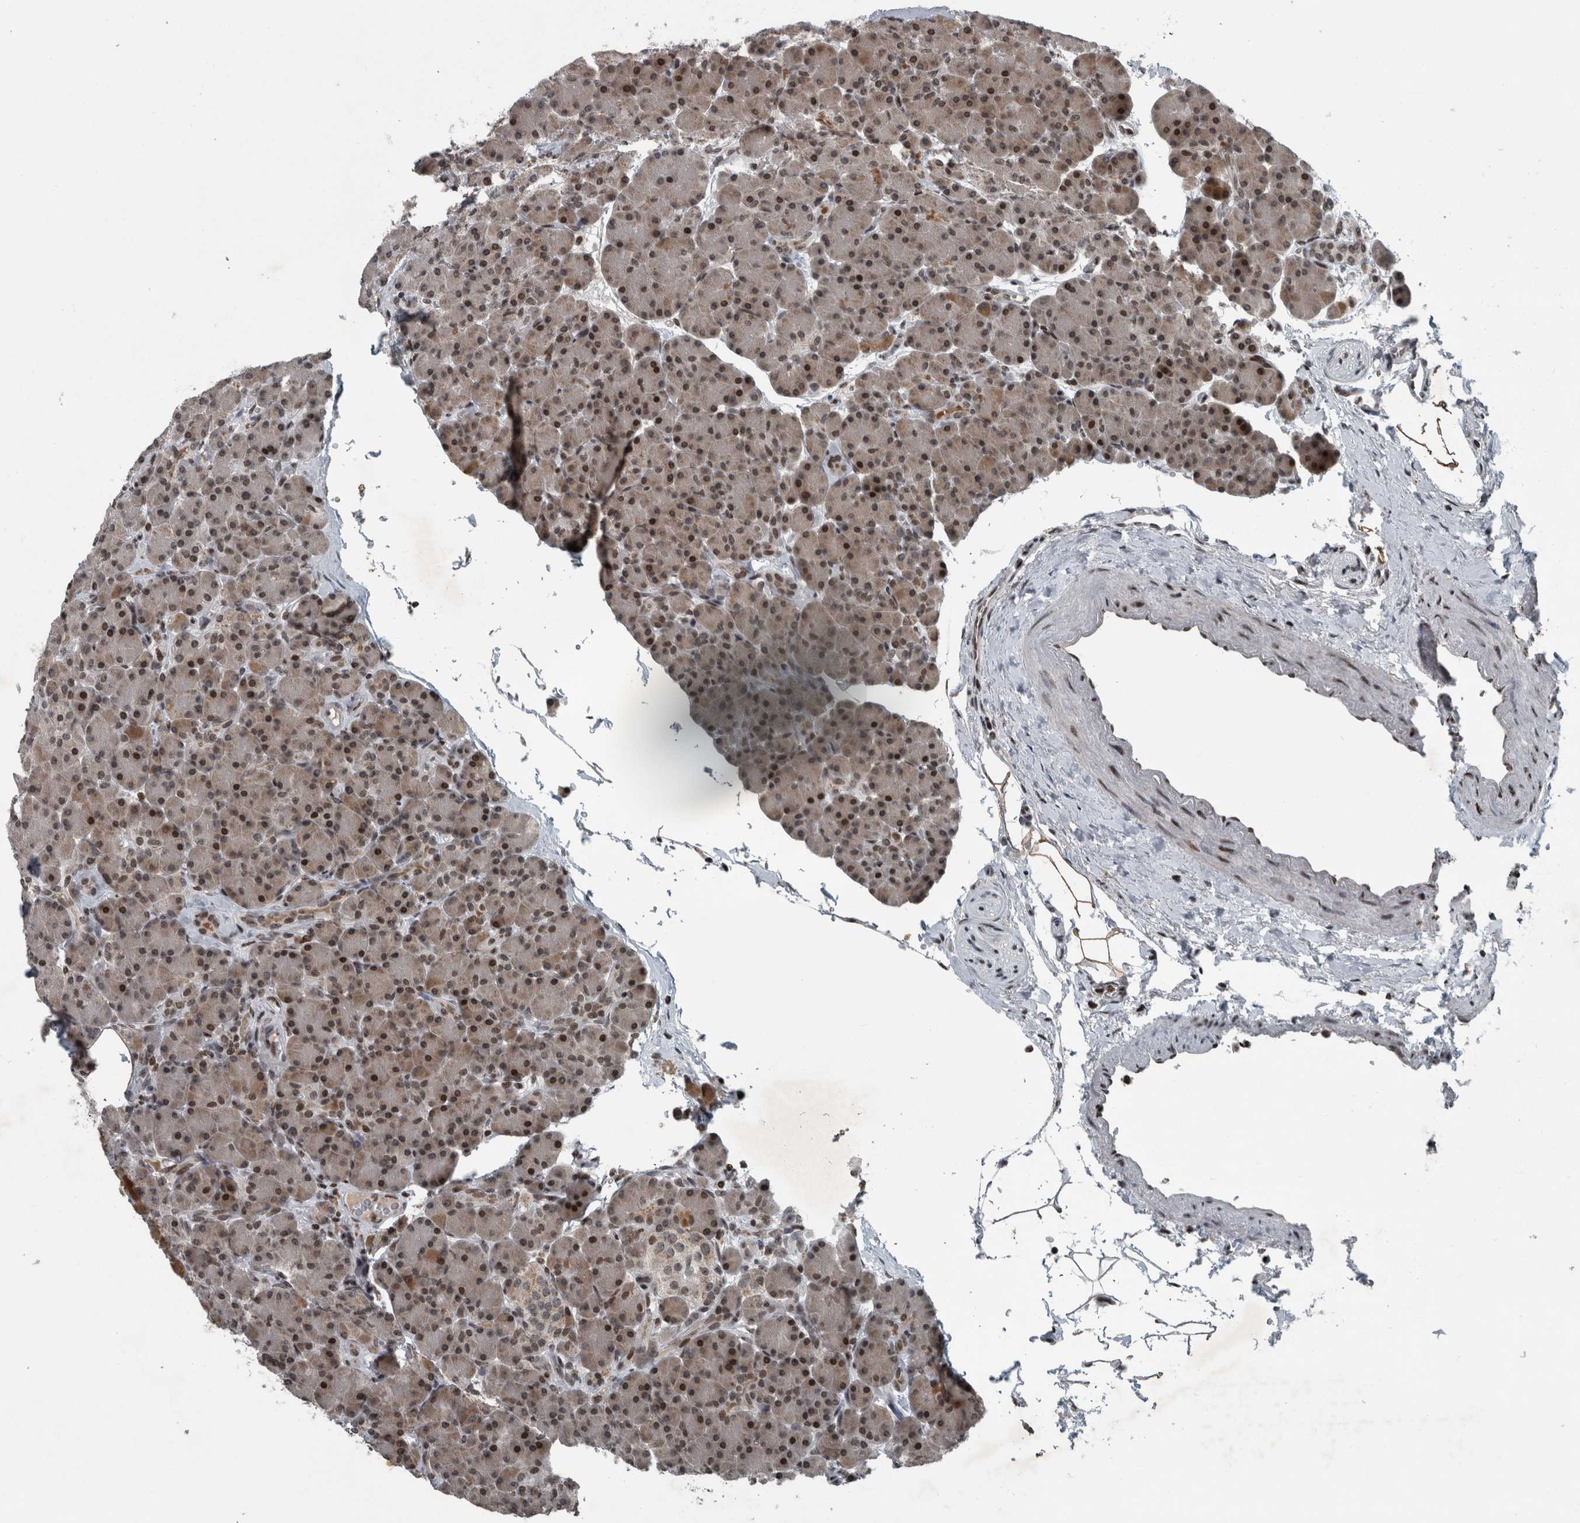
{"staining": {"intensity": "strong", "quantity": ">75%", "location": "cytoplasmic/membranous,nuclear"}, "tissue": "pancreas", "cell_type": "Exocrine glandular cells", "image_type": "normal", "snomed": [{"axis": "morphology", "description": "Normal tissue, NOS"}, {"axis": "topography", "description": "Pancreas"}], "caption": "Pancreas stained with DAB IHC reveals high levels of strong cytoplasmic/membranous,nuclear expression in approximately >75% of exocrine glandular cells.", "gene": "UNC50", "patient": {"sex": "female", "age": 43}}